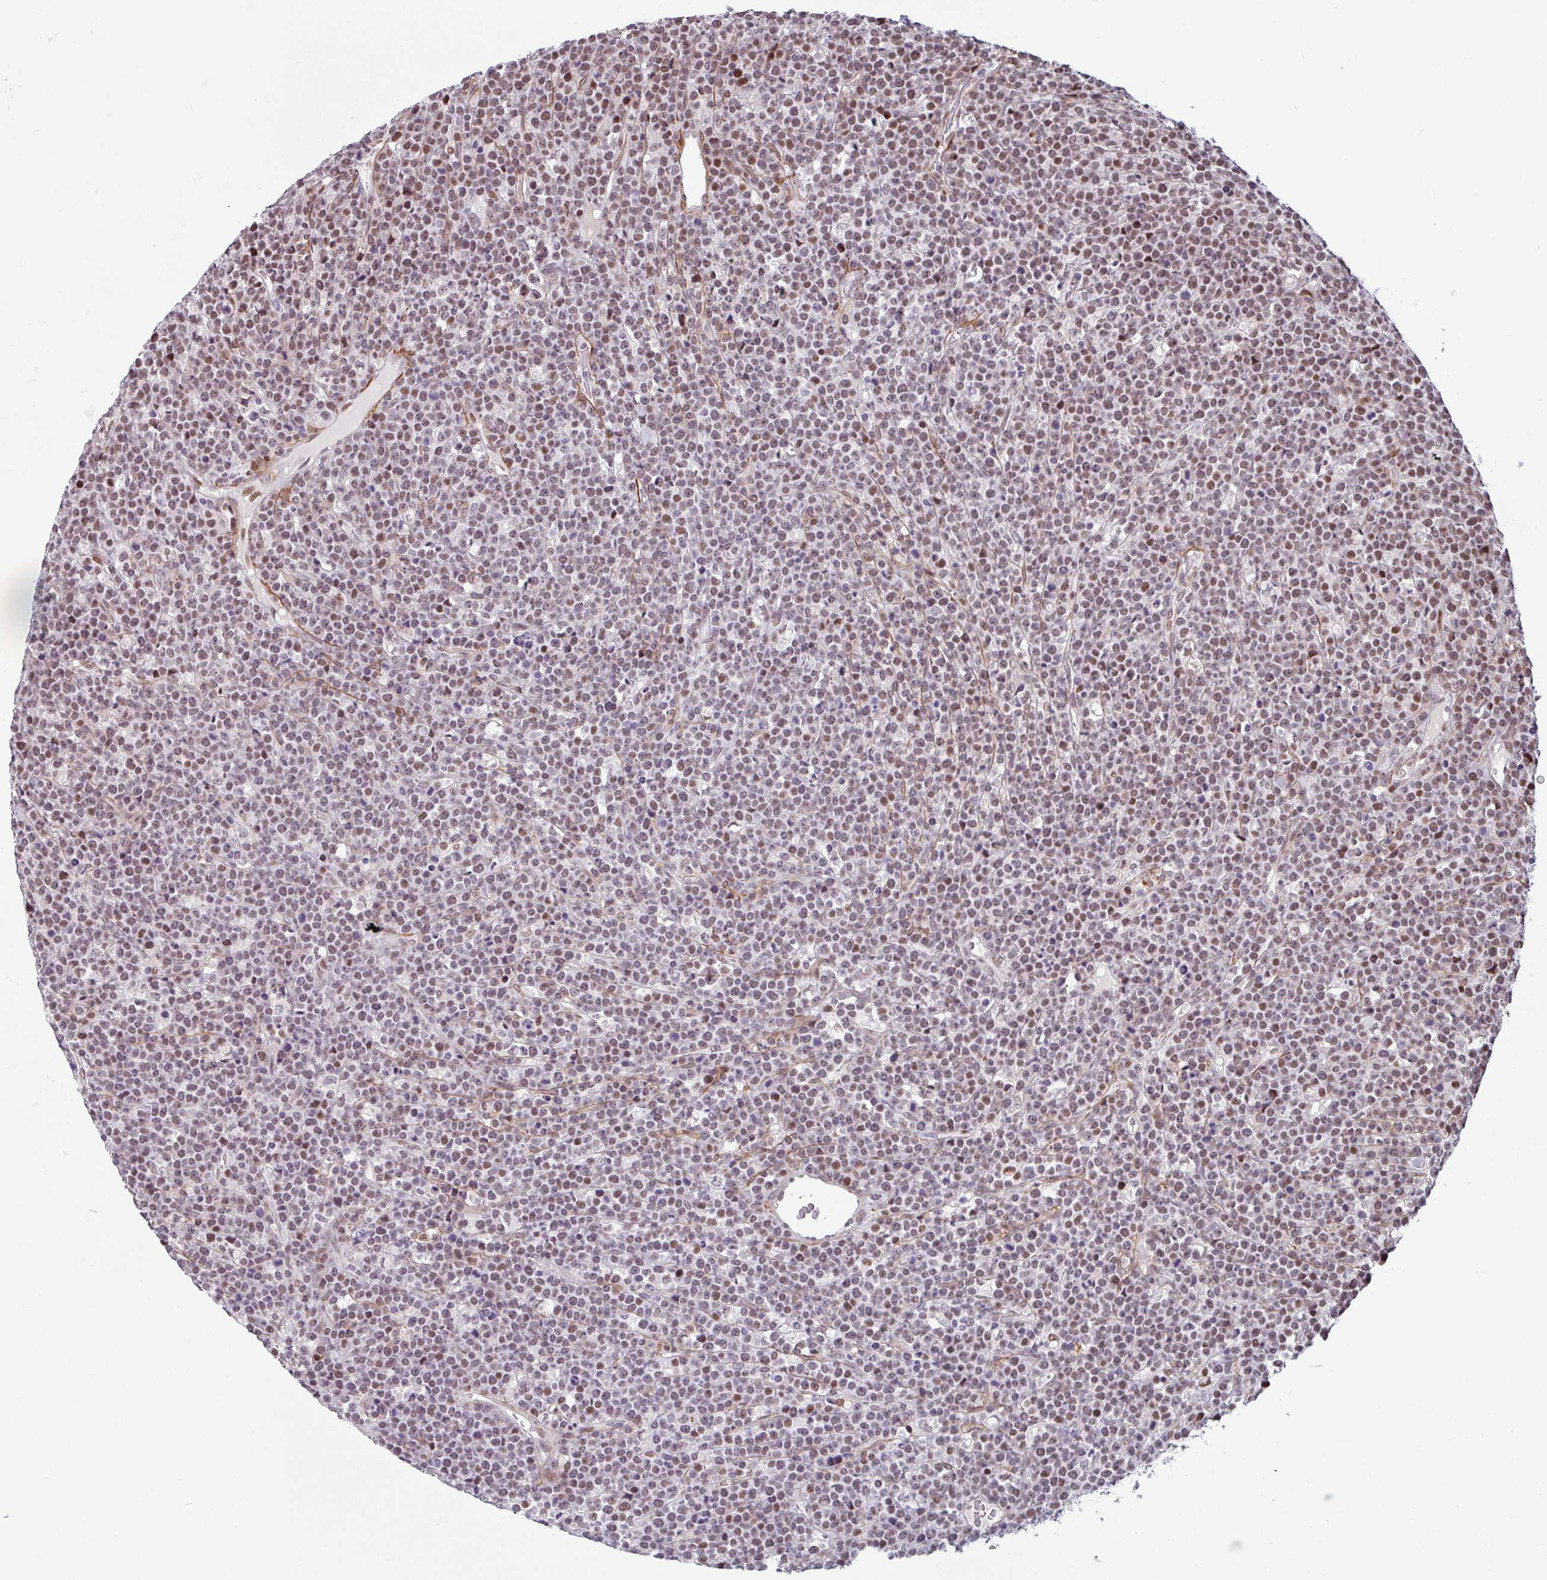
{"staining": {"intensity": "weak", "quantity": ">75%", "location": "nuclear"}, "tissue": "lymphoma", "cell_type": "Tumor cells", "image_type": "cancer", "snomed": [{"axis": "morphology", "description": "Malignant lymphoma, non-Hodgkin's type, High grade"}, {"axis": "topography", "description": "Ovary"}], "caption": "Lymphoma stained with immunohistochemistry shows weak nuclear positivity in approximately >75% of tumor cells. The protein is shown in brown color, while the nuclei are stained blue.", "gene": "TMEM119", "patient": {"sex": "female", "age": 56}}